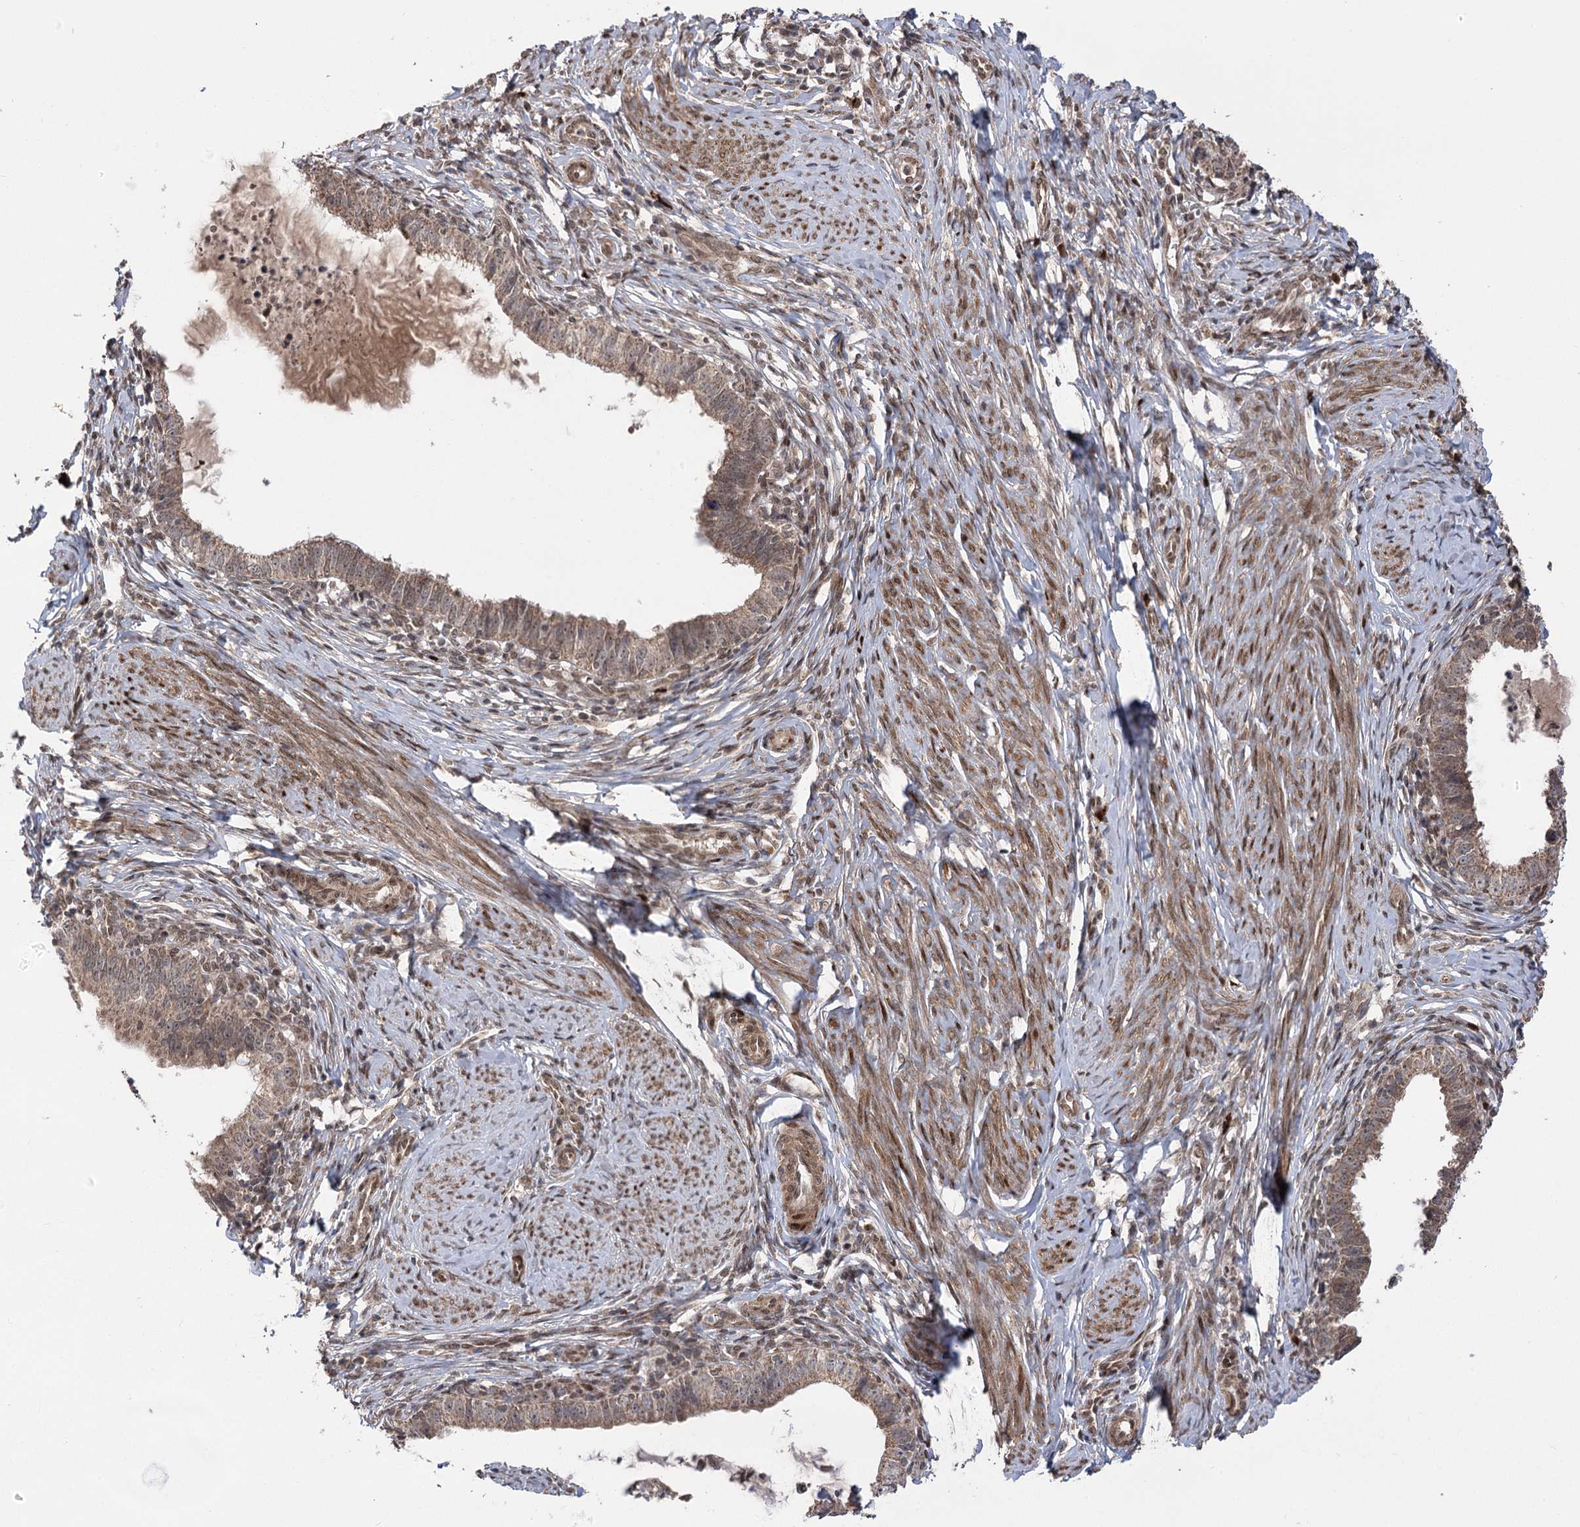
{"staining": {"intensity": "weak", "quantity": "25%-75%", "location": "cytoplasmic/membranous,nuclear"}, "tissue": "cervical cancer", "cell_type": "Tumor cells", "image_type": "cancer", "snomed": [{"axis": "morphology", "description": "Adenocarcinoma, NOS"}, {"axis": "topography", "description": "Cervix"}], "caption": "Immunohistochemical staining of human cervical cancer (adenocarcinoma) displays weak cytoplasmic/membranous and nuclear protein expression in approximately 25%-75% of tumor cells.", "gene": "TENM2", "patient": {"sex": "female", "age": 36}}